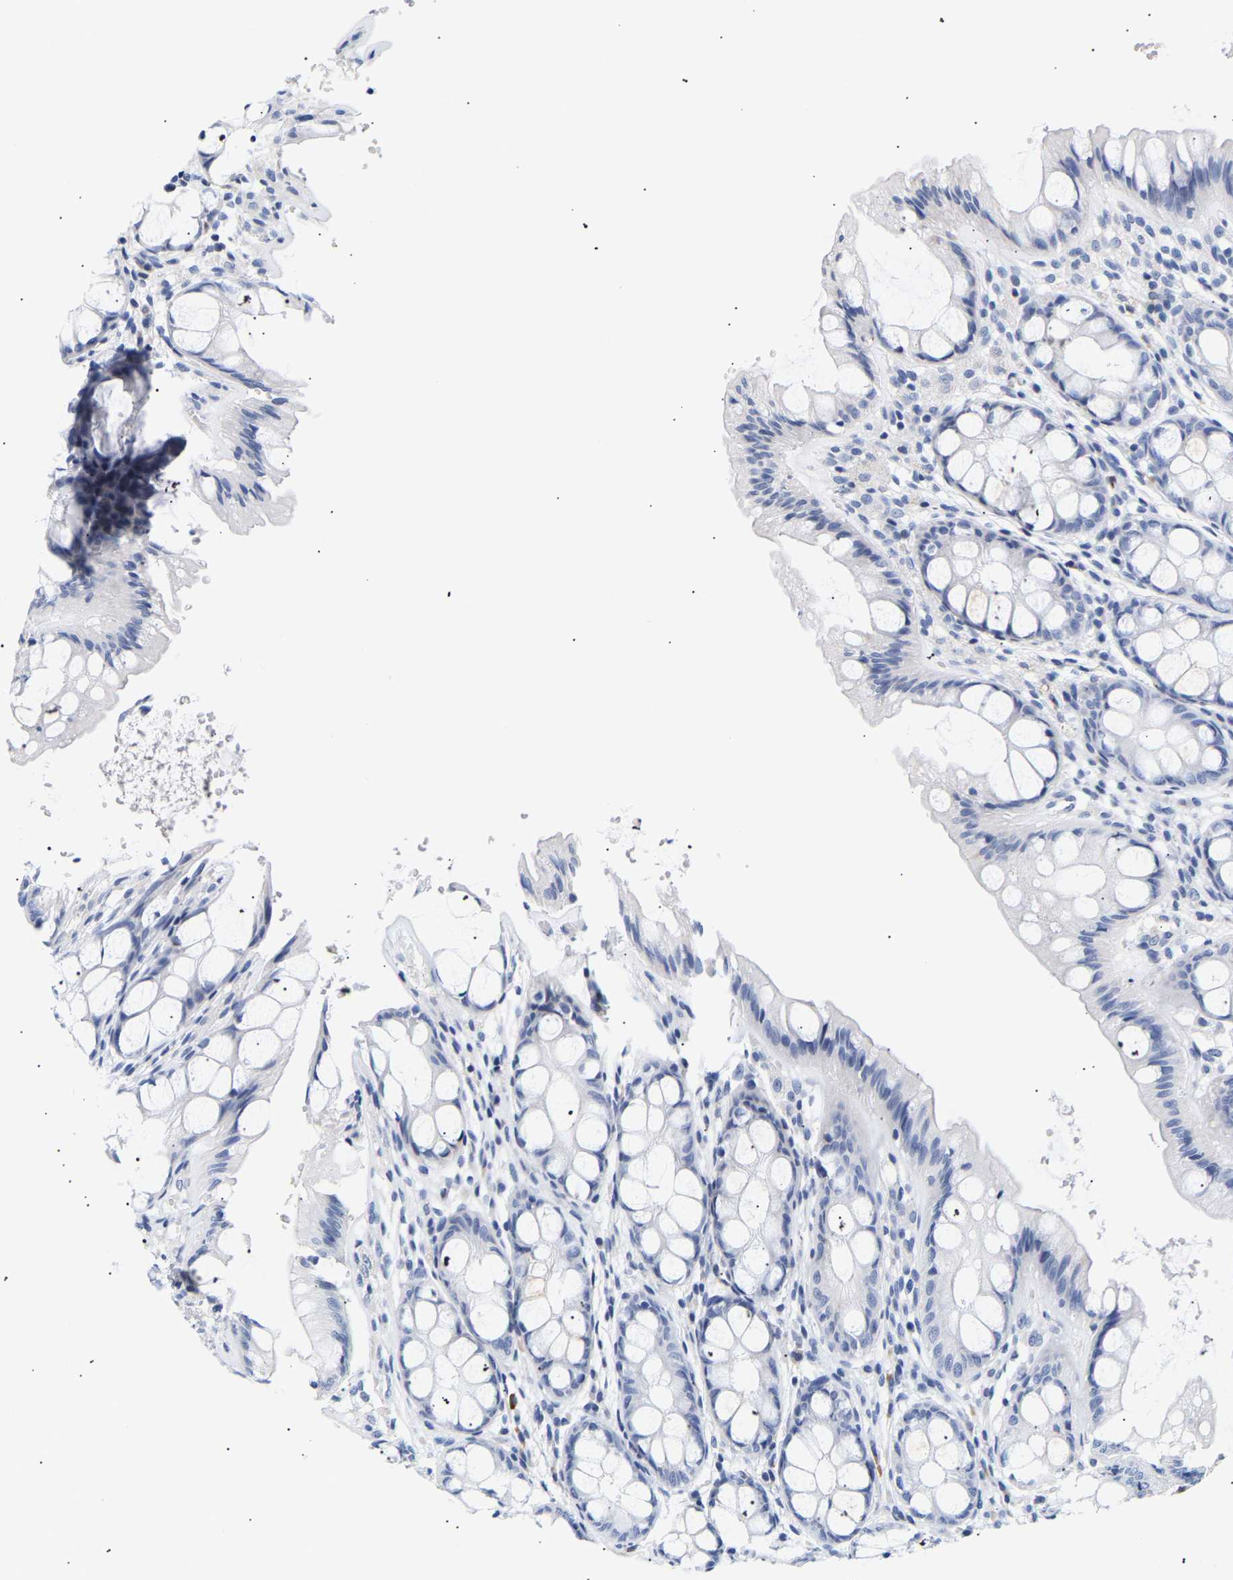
{"staining": {"intensity": "negative", "quantity": "none", "location": "none"}, "tissue": "colon", "cell_type": "Endothelial cells", "image_type": "normal", "snomed": [{"axis": "morphology", "description": "Normal tissue, NOS"}, {"axis": "topography", "description": "Colon"}], "caption": "IHC of unremarkable human colon reveals no staining in endothelial cells.", "gene": "SPINK2", "patient": {"sex": "male", "age": 47}}